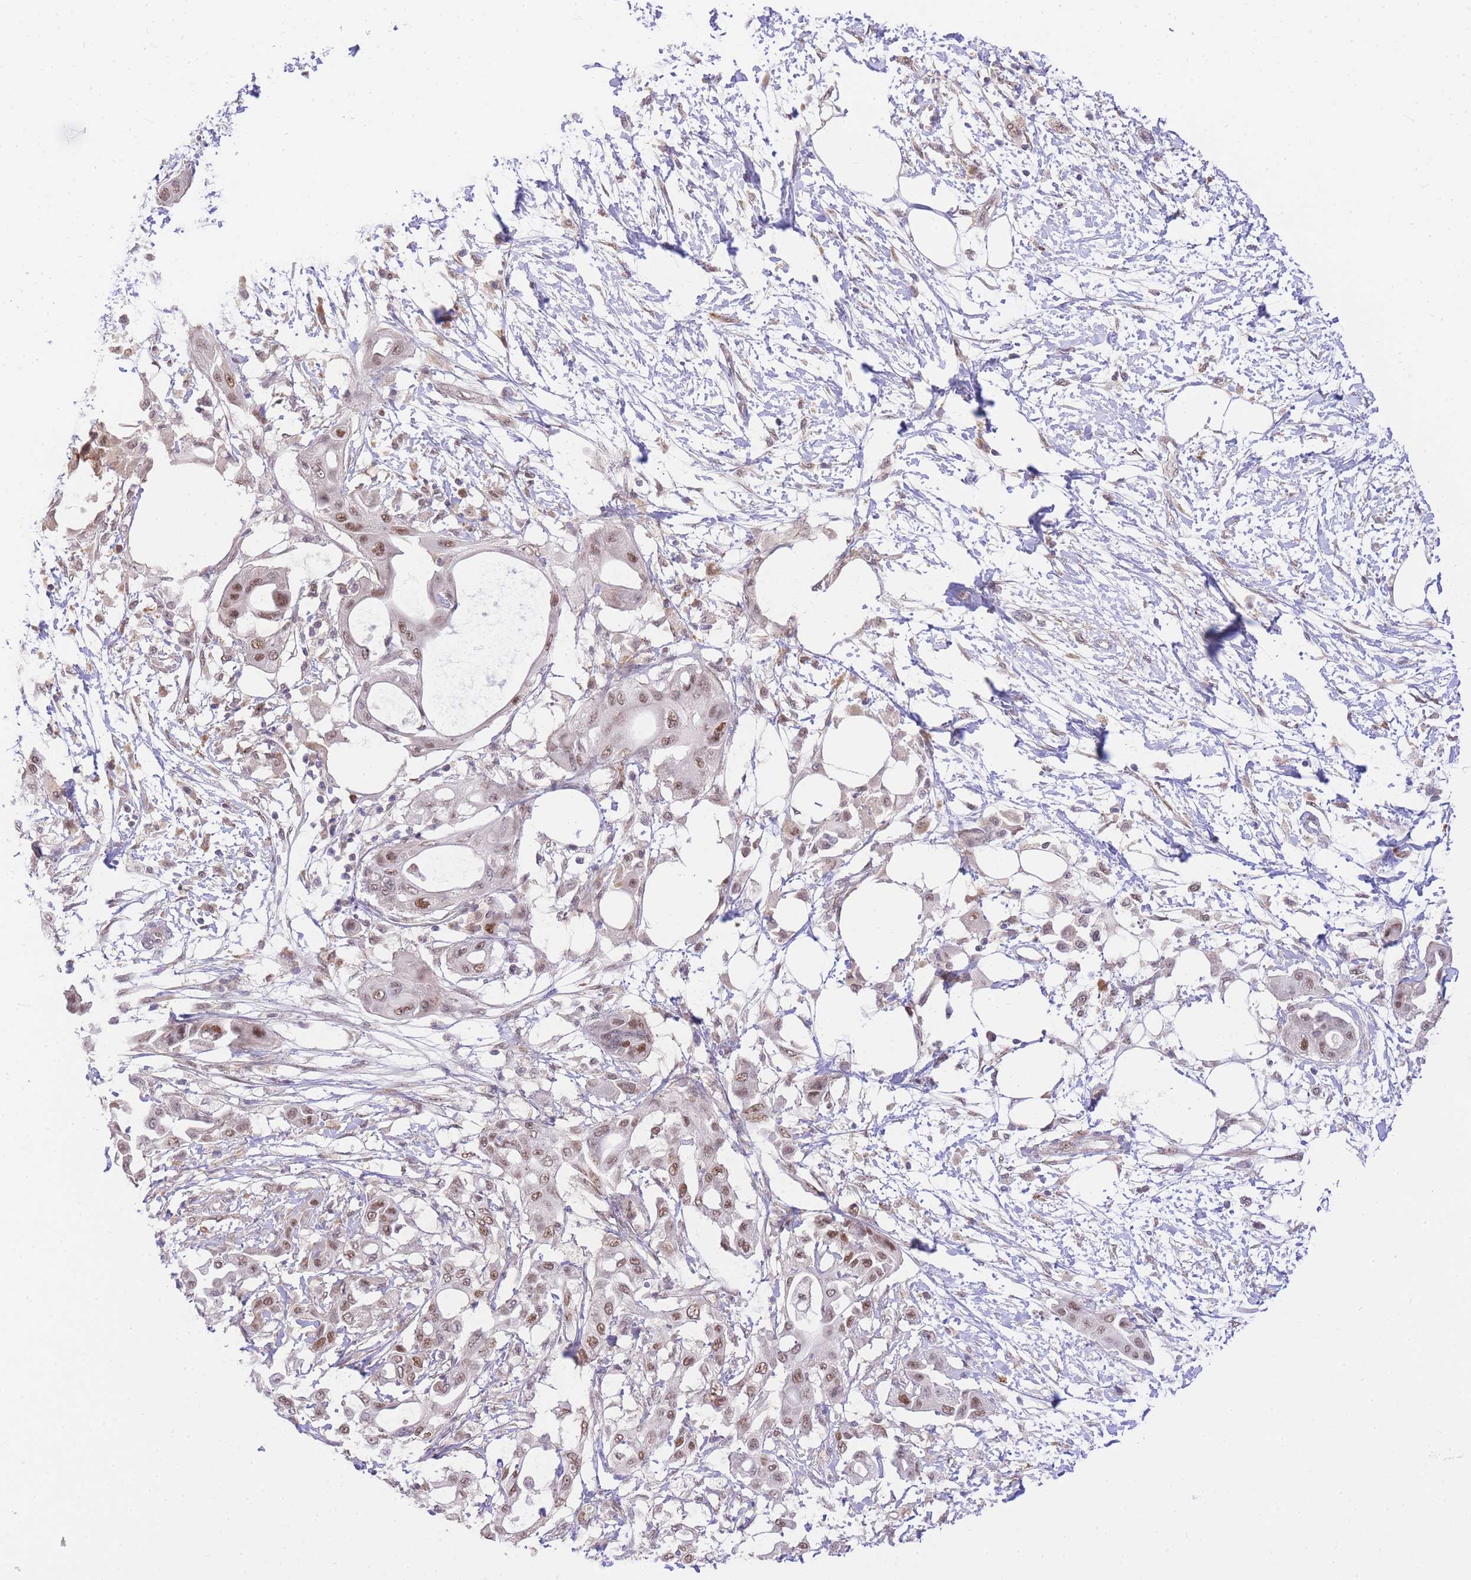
{"staining": {"intensity": "moderate", "quantity": ">75%", "location": "nuclear"}, "tissue": "pancreatic cancer", "cell_type": "Tumor cells", "image_type": "cancer", "snomed": [{"axis": "morphology", "description": "Adenocarcinoma, NOS"}, {"axis": "topography", "description": "Pancreas"}], "caption": "The micrograph displays a brown stain indicating the presence of a protein in the nuclear of tumor cells in pancreatic cancer (adenocarcinoma). (Stains: DAB (3,3'-diaminobenzidine) in brown, nuclei in blue, Microscopy: brightfield microscopy at high magnification).", "gene": "UBXN7", "patient": {"sex": "male", "age": 68}}